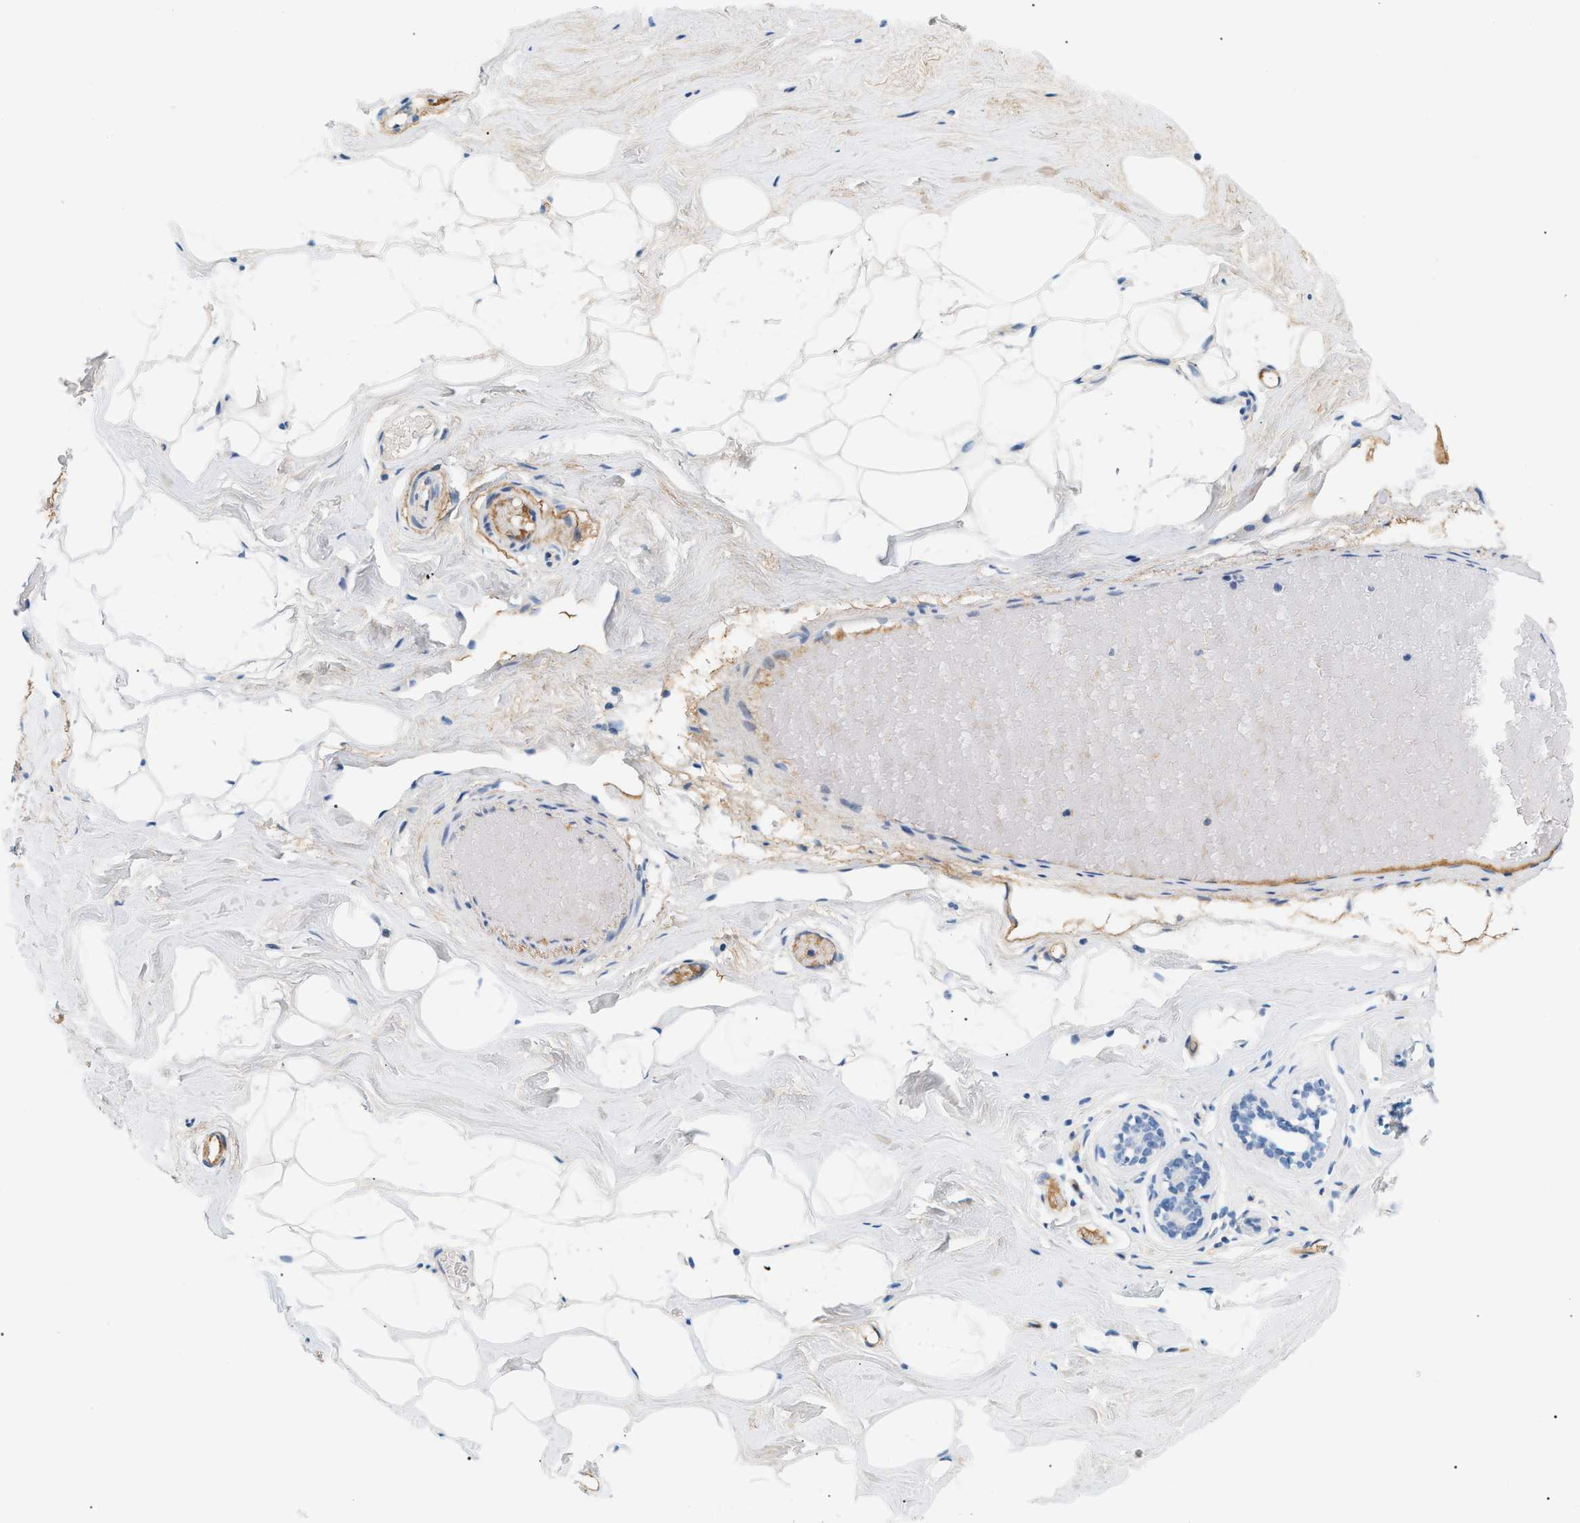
{"staining": {"intensity": "negative", "quantity": "none", "location": "none"}, "tissue": "breast", "cell_type": "Adipocytes", "image_type": "normal", "snomed": [{"axis": "morphology", "description": "Normal tissue, NOS"}, {"axis": "topography", "description": "Breast"}], "caption": "There is no significant staining in adipocytes of breast. Nuclei are stained in blue.", "gene": "CFH", "patient": {"sex": "female", "age": 75}}